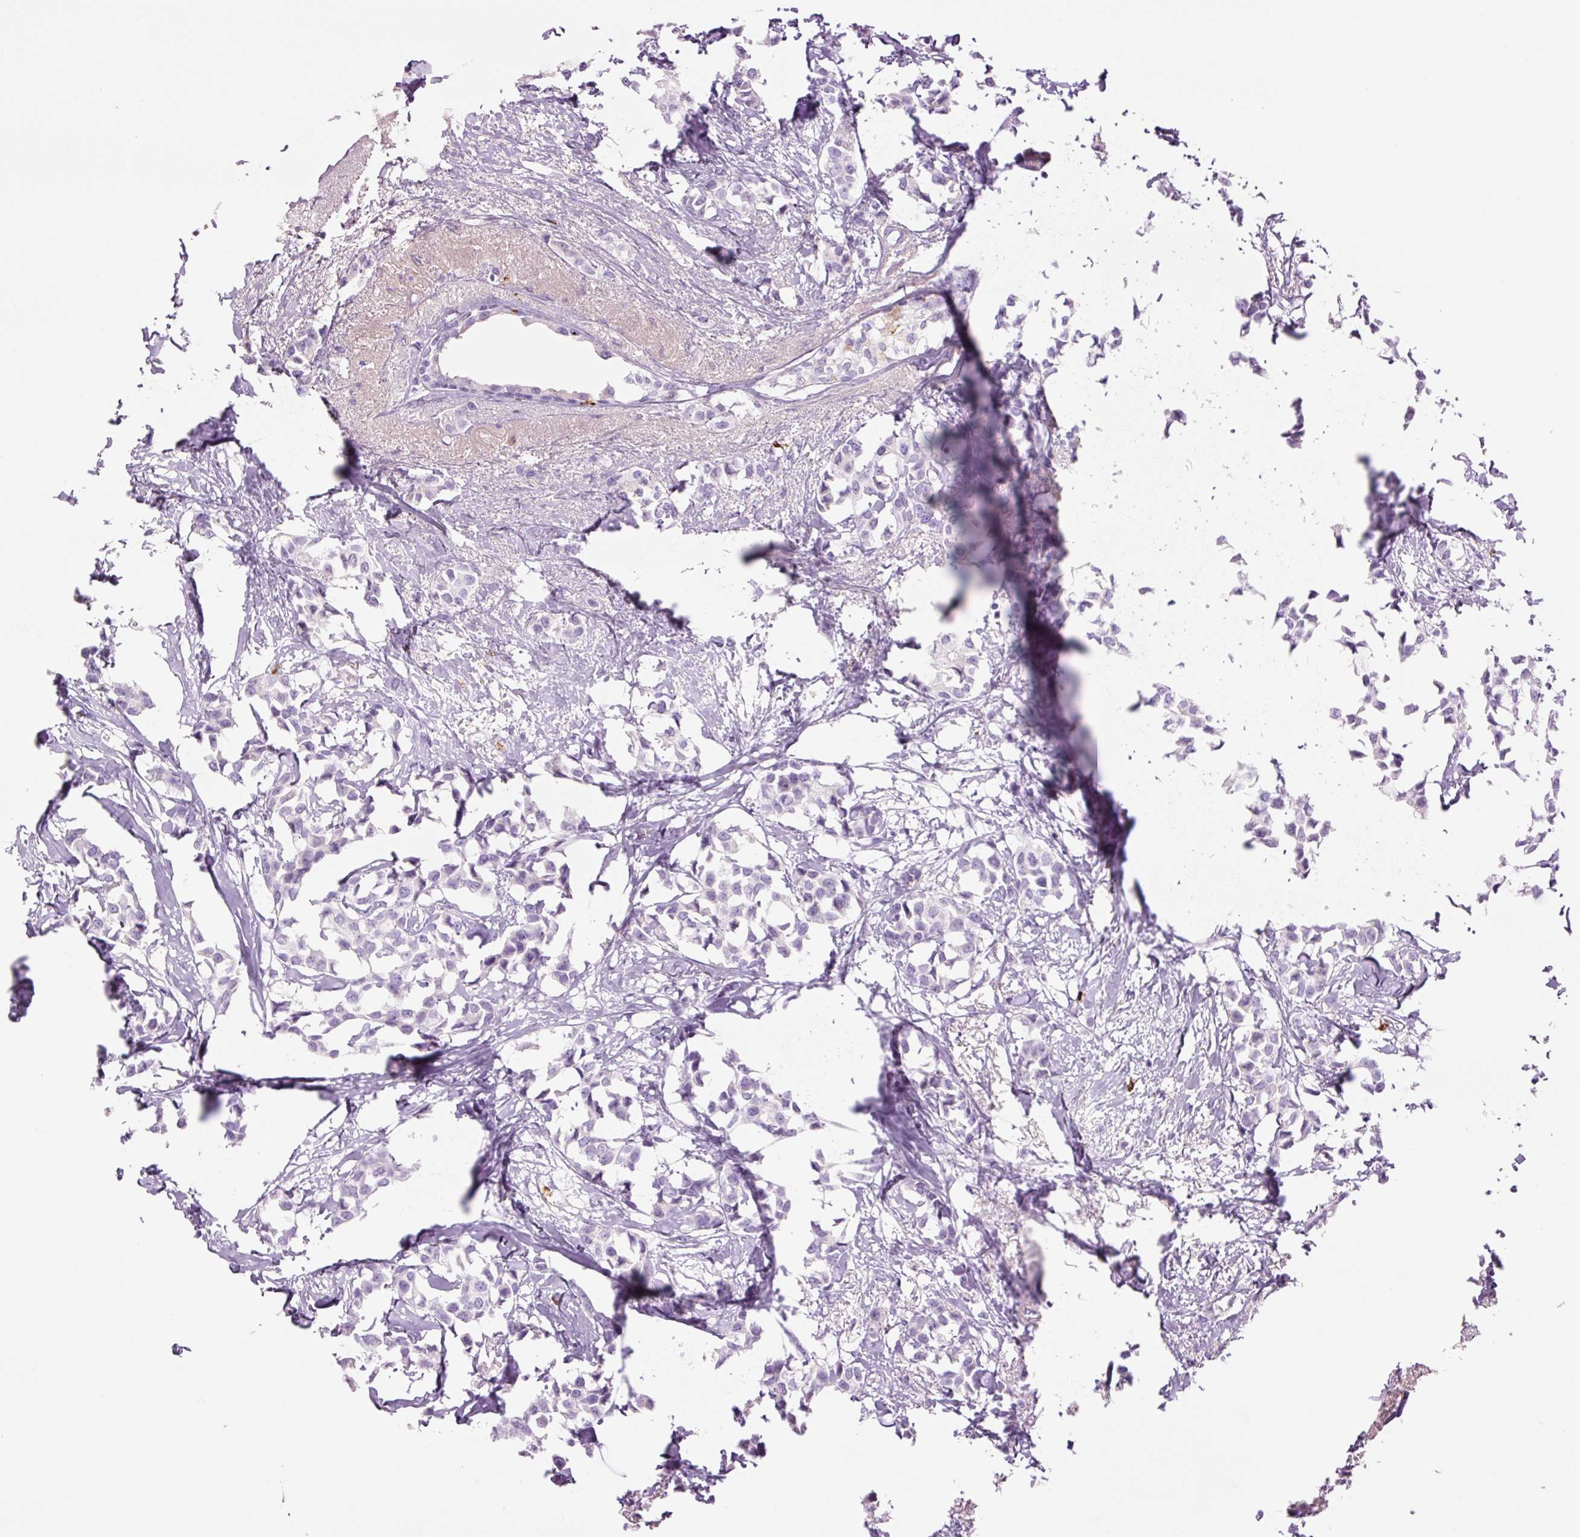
{"staining": {"intensity": "negative", "quantity": "none", "location": "none"}, "tissue": "breast cancer", "cell_type": "Tumor cells", "image_type": "cancer", "snomed": [{"axis": "morphology", "description": "Duct carcinoma"}, {"axis": "topography", "description": "Breast"}], "caption": "DAB (3,3'-diaminobenzidine) immunohistochemical staining of breast infiltrating ductal carcinoma reveals no significant staining in tumor cells. The staining was performed using DAB (3,3'-diaminobenzidine) to visualize the protein expression in brown, while the nuclei were stained in blue with hematoxylin (Magnification: 20x).", "gene": "LYZ", "patient": {"sex": "female", "age": 73}}